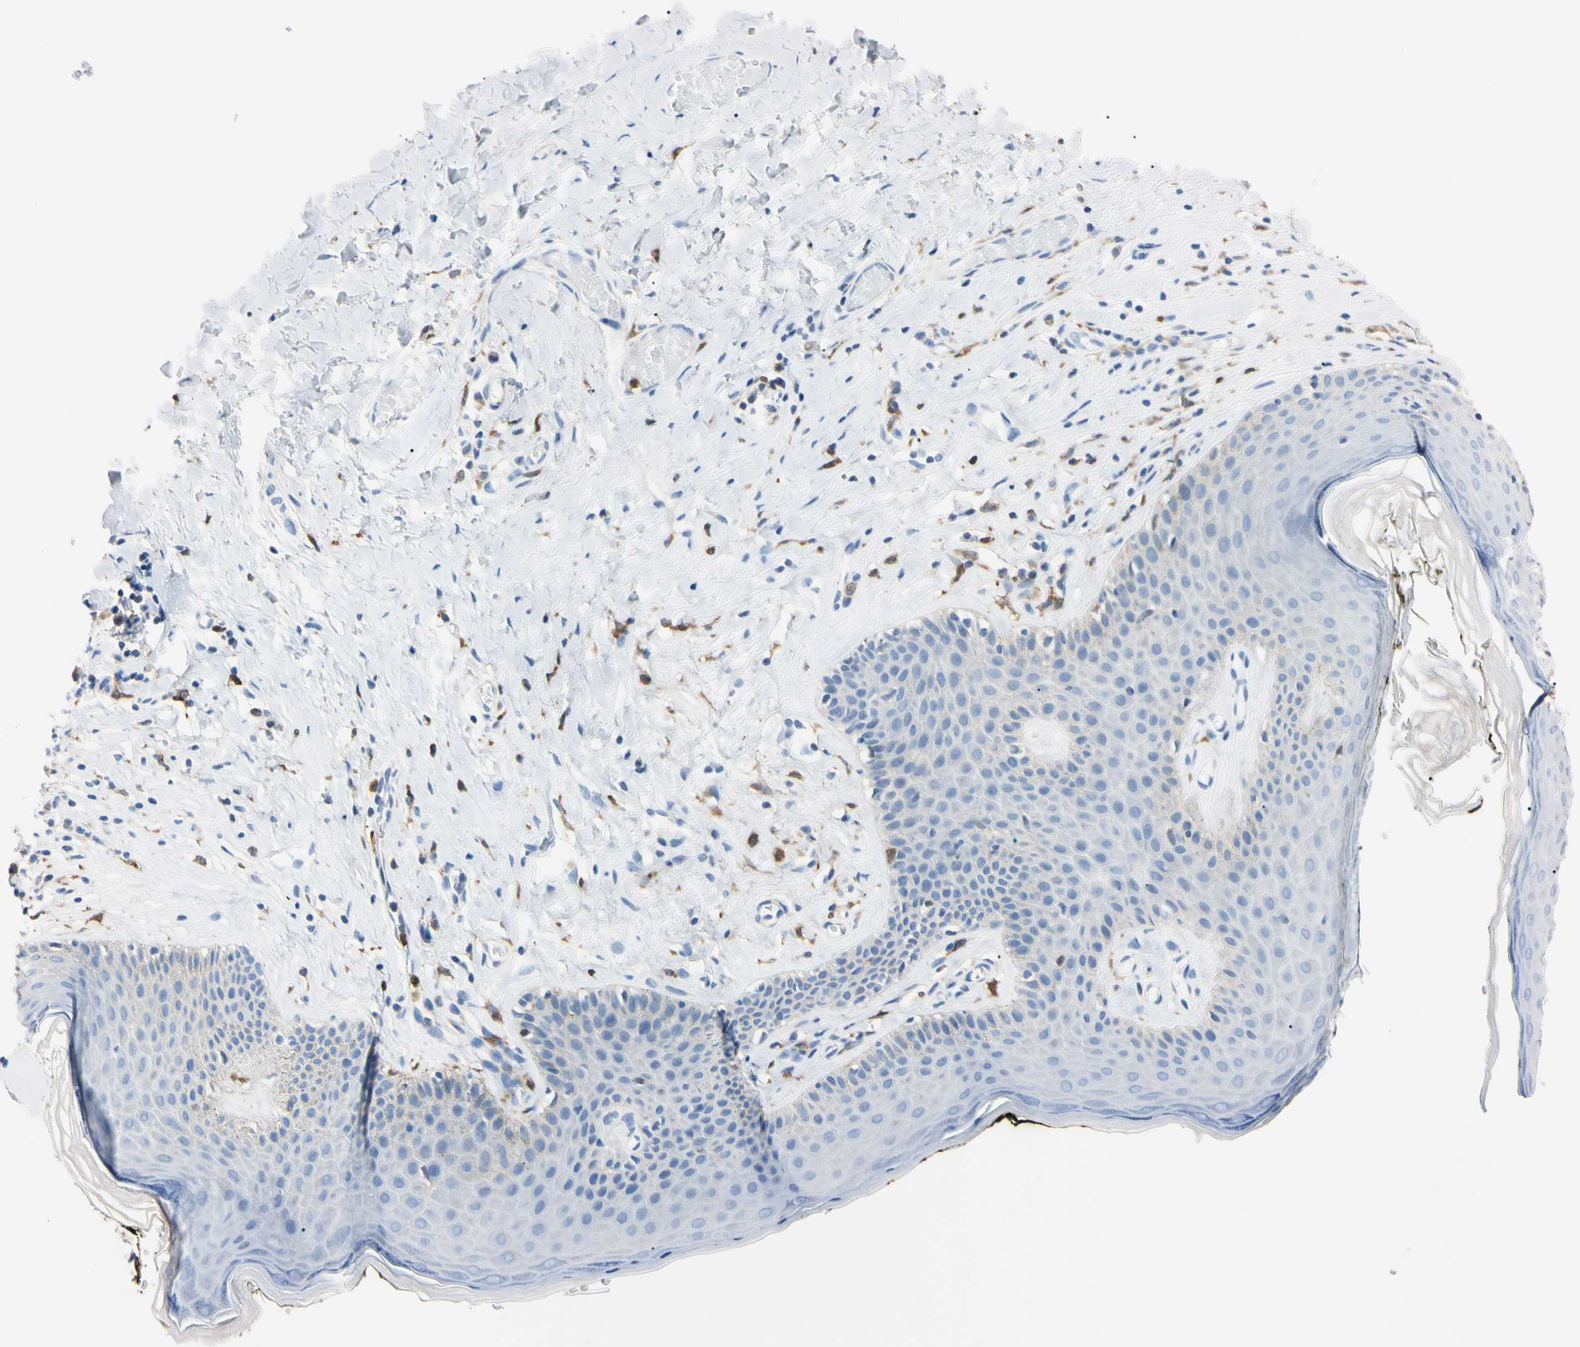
{"staining": {"intensity": "negative", "quantity": "none", "location": "none"}, "tissue": "skin", "cell_type": "Epidermal cells", "image_type": "normal", "snomed": [{"axis": "morphology", "description": "Normal tissue, NOS"}, {"axis": "morphology", "description": "Inflammation, NOS"}, {"axis": "topography", "description": "Vulva"}], "caption": "This is a histopathology image of immunohistochemistry (IHC) staining of normal skin, which shows no staining in epidermal cells.", "gene": "NCF4", "patient": {"sex": "female", "age": 84}}